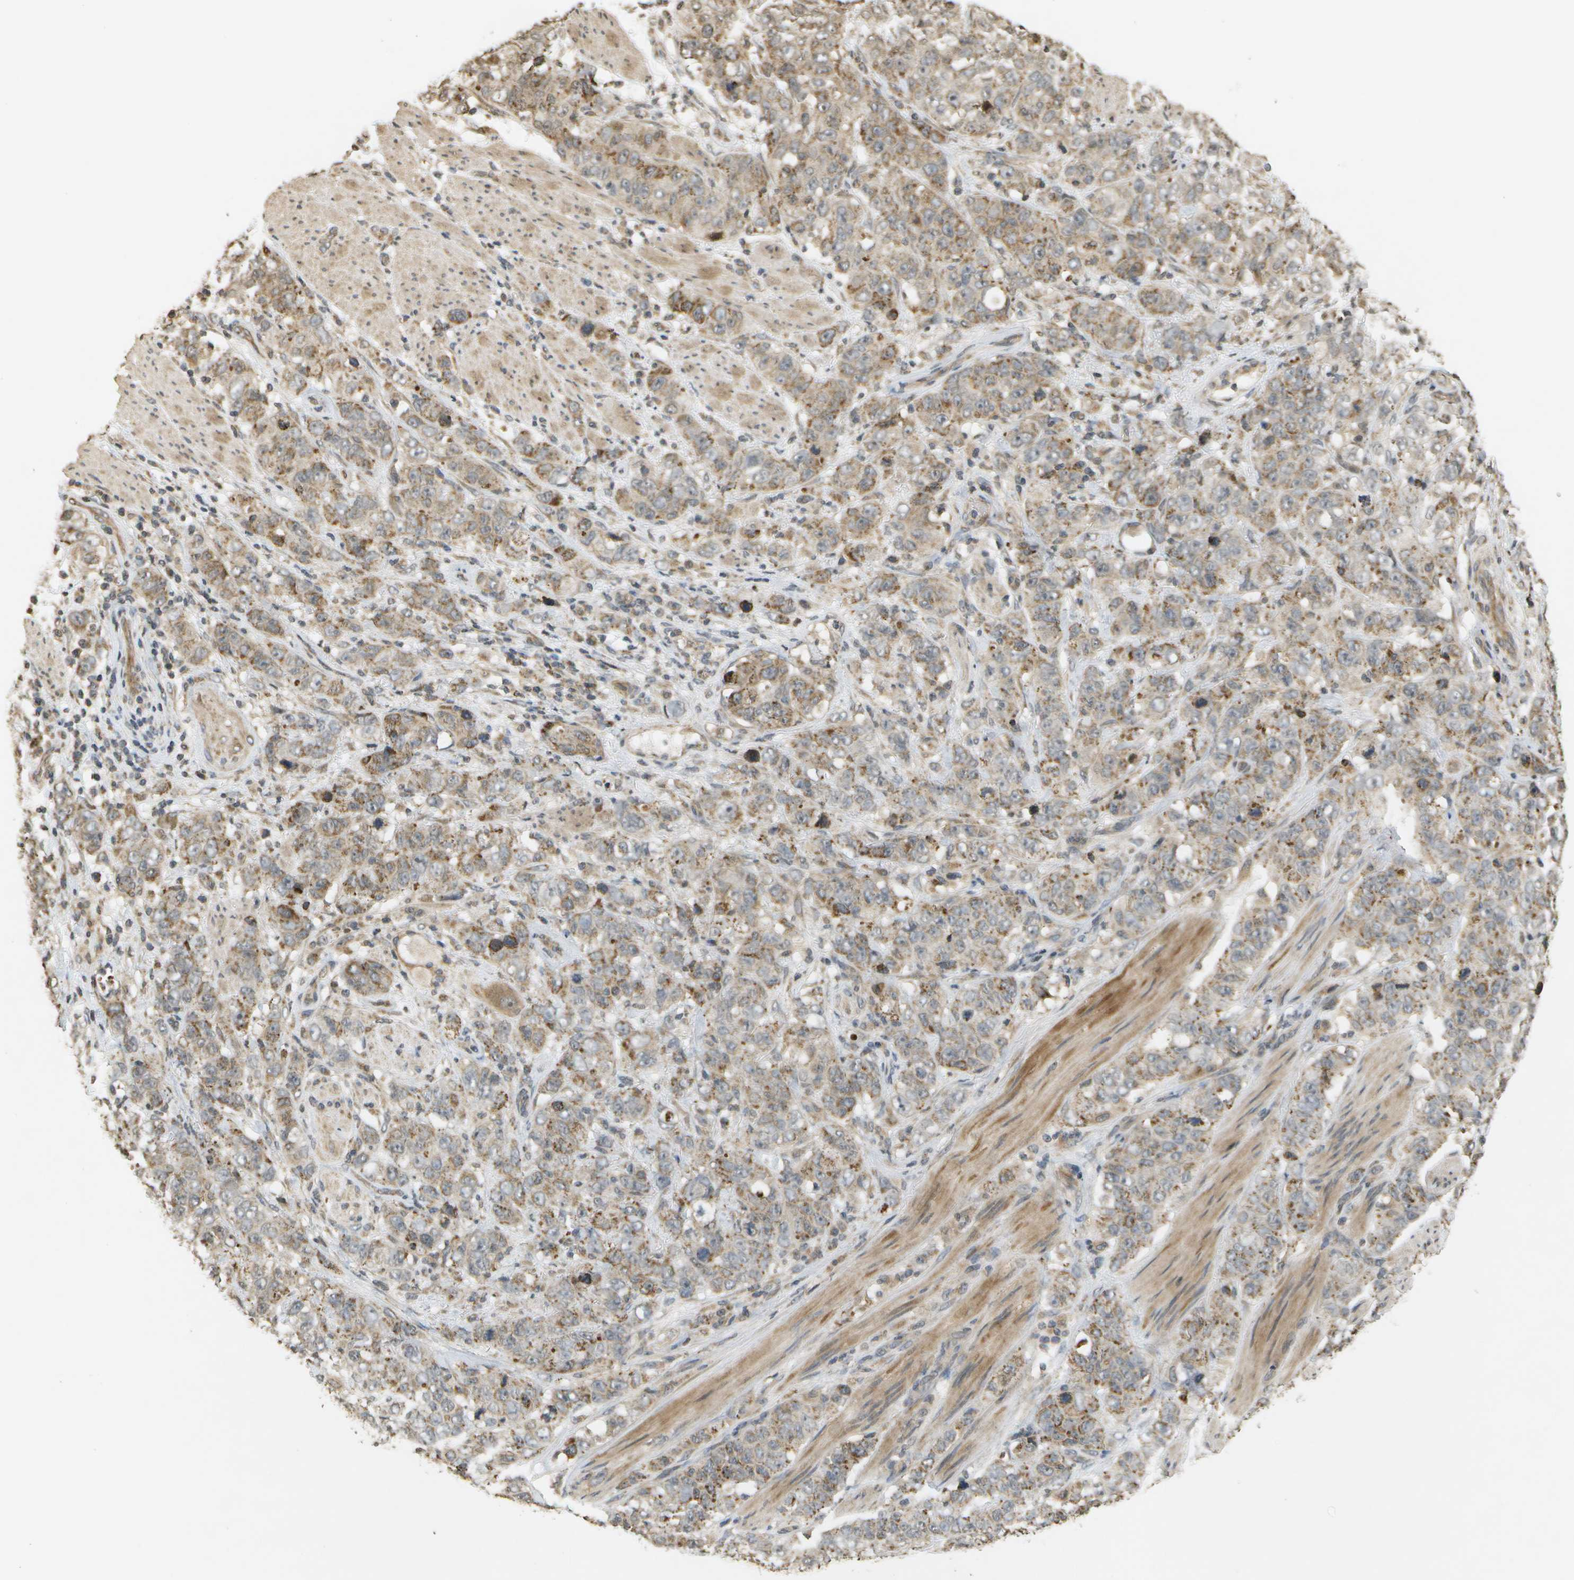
{"staining": {"intensity": "moderate", "quantity": "25%-75%", "location": "cytoplasmic/membranous"}, "tissue": "stomach cancer", "cell_type": "Tumor cells", "image_type": "cancer", "snomed": [{"axis": "morphology", "description": "Adenocarcinoma, NOS"}, {"axis": "topography", "description": "Stomach"}], "caption": "Immunohistochemistry (DAB (3,3'-diaminobenzidine)) staining of stomach cancer (adenocarcinoma) reveals moderate cytoplasmic/membranous protein staining in approximately 25%-75% of tumor cells. (DAB IHC with brightfield microscopy, high magnification).", "gene": "RAB21", "patient": {"sex": "male", "age": 48}}